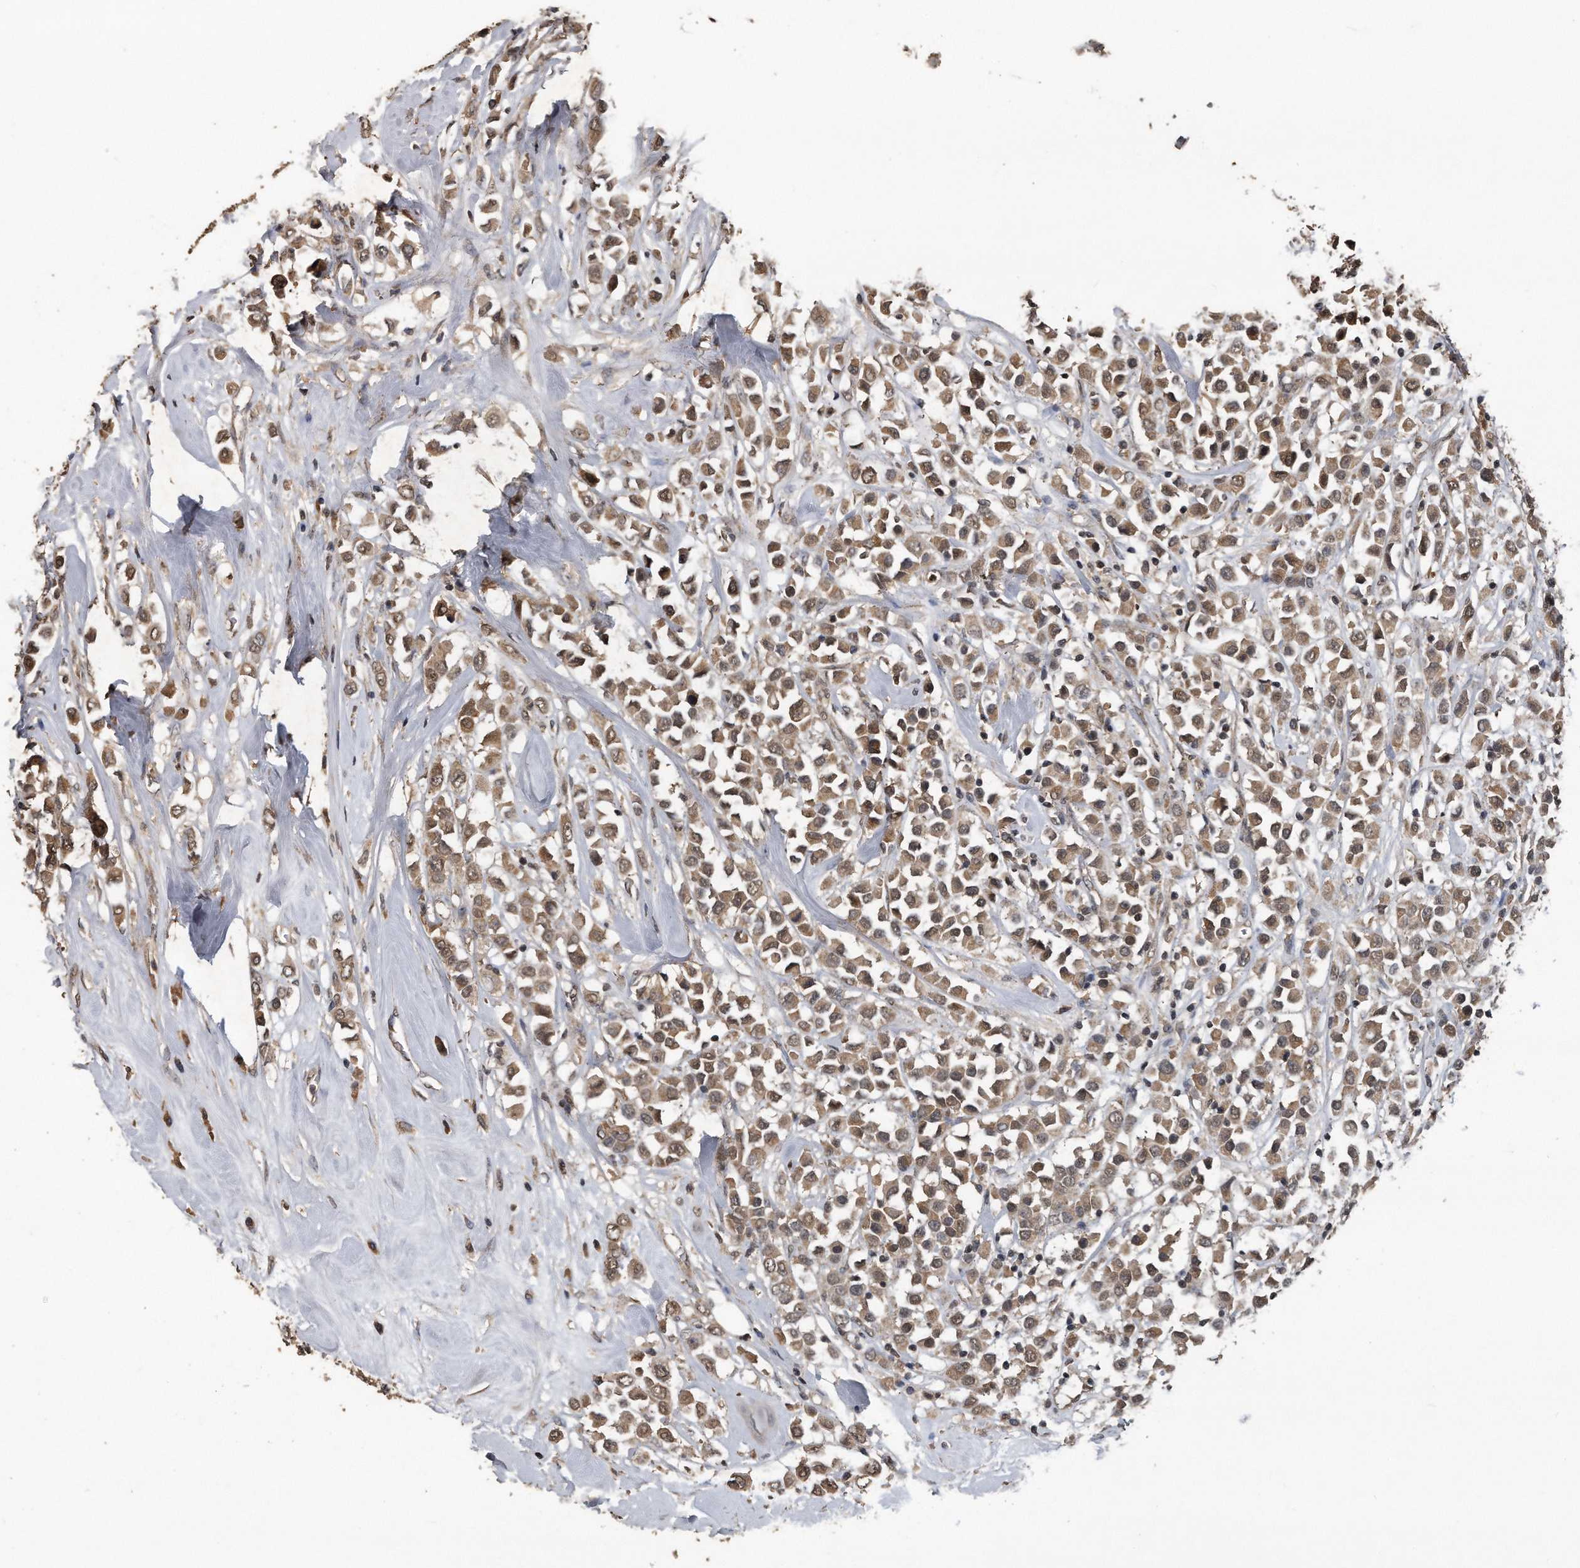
{"staining": {"intensity": "moderate", "quantity": ">75%", "location": "cytoplasmic/membranous"}, "tissue": "breast cancer", "cell_type": "Tumor cells", "image_type": "cancer", "snomed": [{"axis": "morphology", "description": "Duct carcinoma"}, {"axis": "topography", "description": "Breast"}], "caption": "A brown stain labels moderate cytoplasmic/membranous staining of a protein in human infiltrating ductal carcinoma (breast) tumor cells.", "gene": "CRYZL1", "patient": {"sex": "female", "age": 61}}